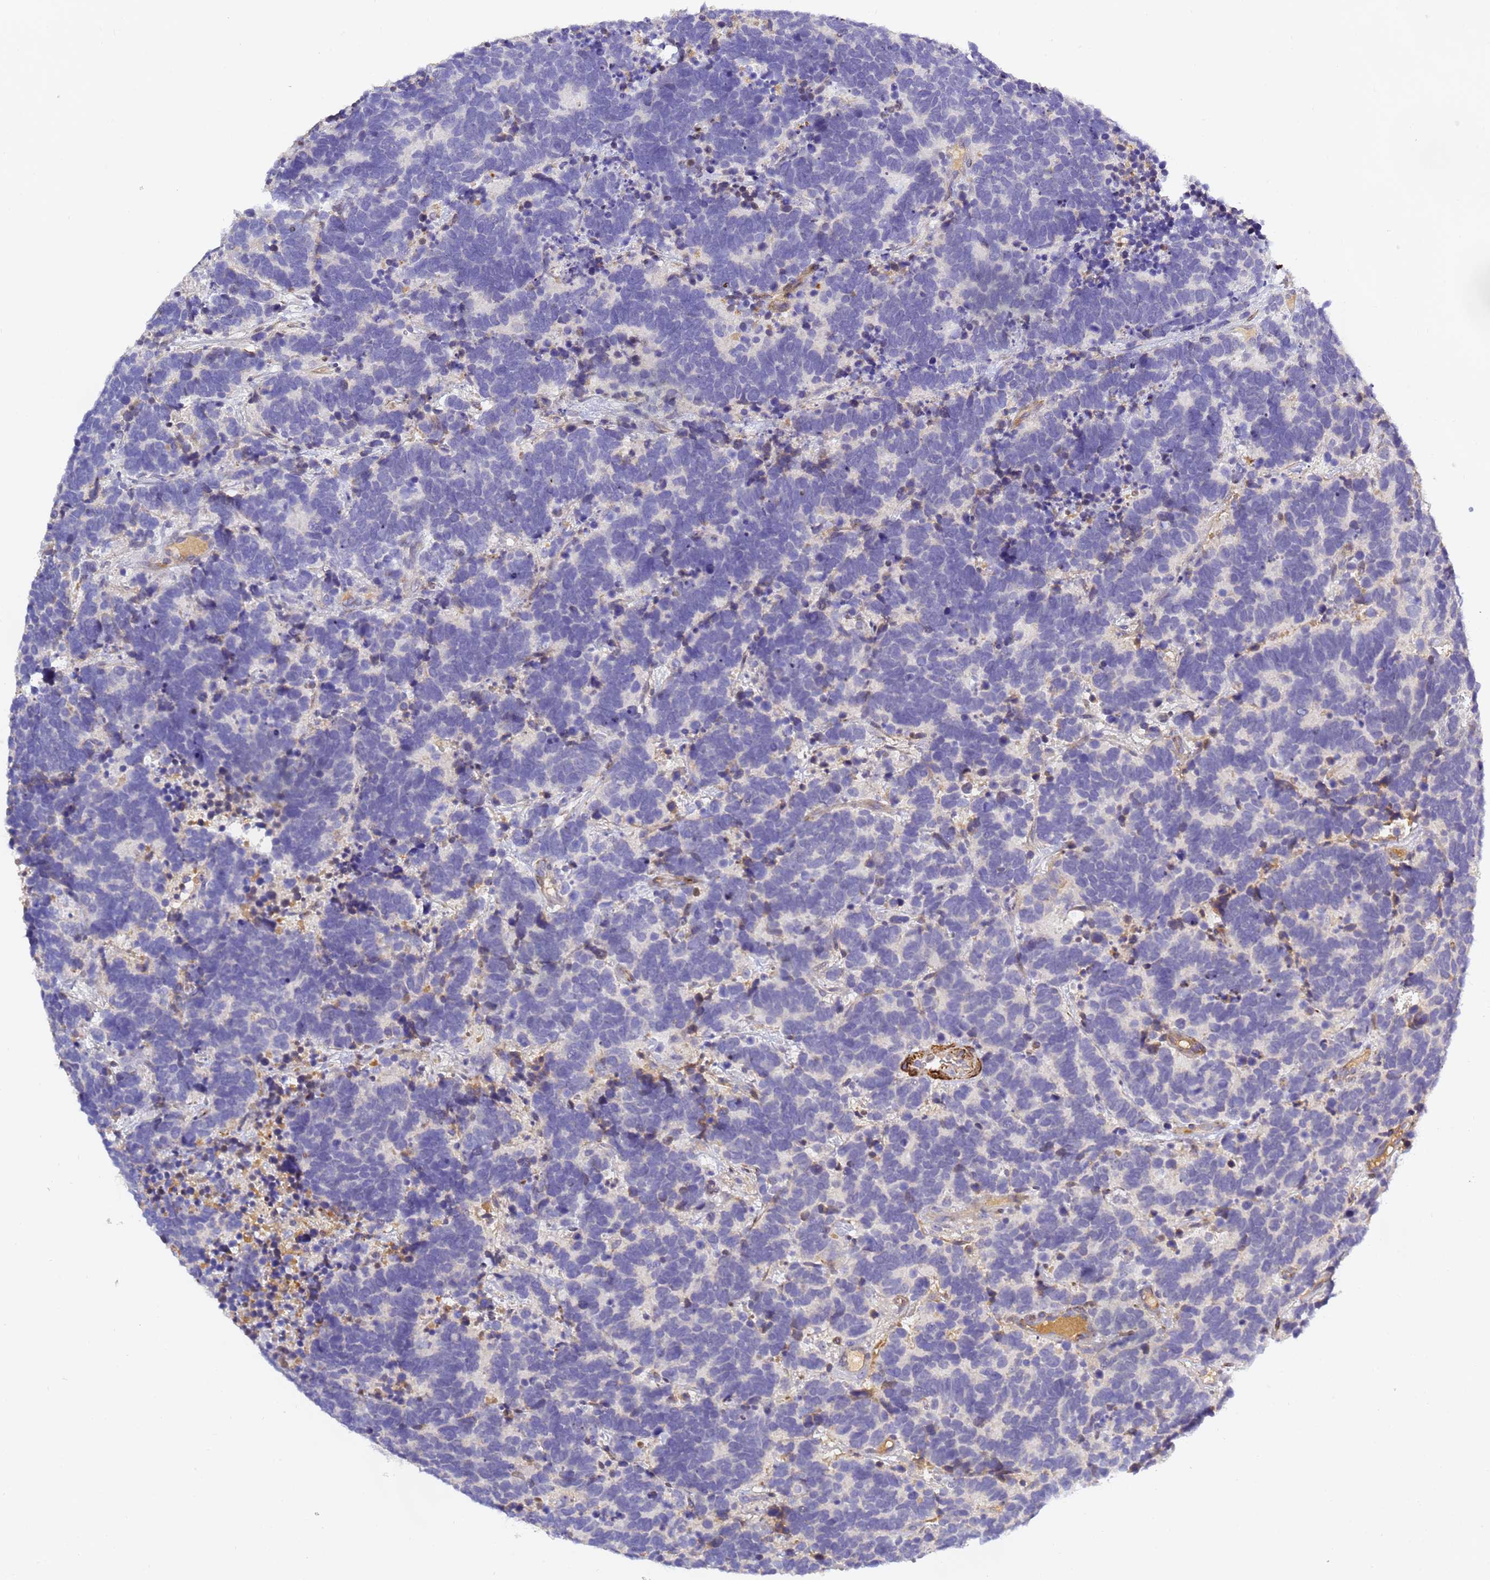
{"staining": {"intensity": "negative", "quantity": "none", "location": "none"}, "tissue": "carcinoid", "cell_type": "Tumor cells", "image_type": "cancer", "snomed": [{"axis": "morphology", "description": "Carcinoma, NOS"}, {"axis": "morphology", "description": "Carcinoid, malignant, NOS"}, {"axis": "topography", "description": "Urinary bladder"}], "caption": "Immunohistochemistry (IHC) photomicrograph of neoplastic tissue: human malignant carcinoid stained with DAB shows no significant protein staining in tumor cells.", "gene": "CFH", "patient": {"sex": "male", "age": 57}}